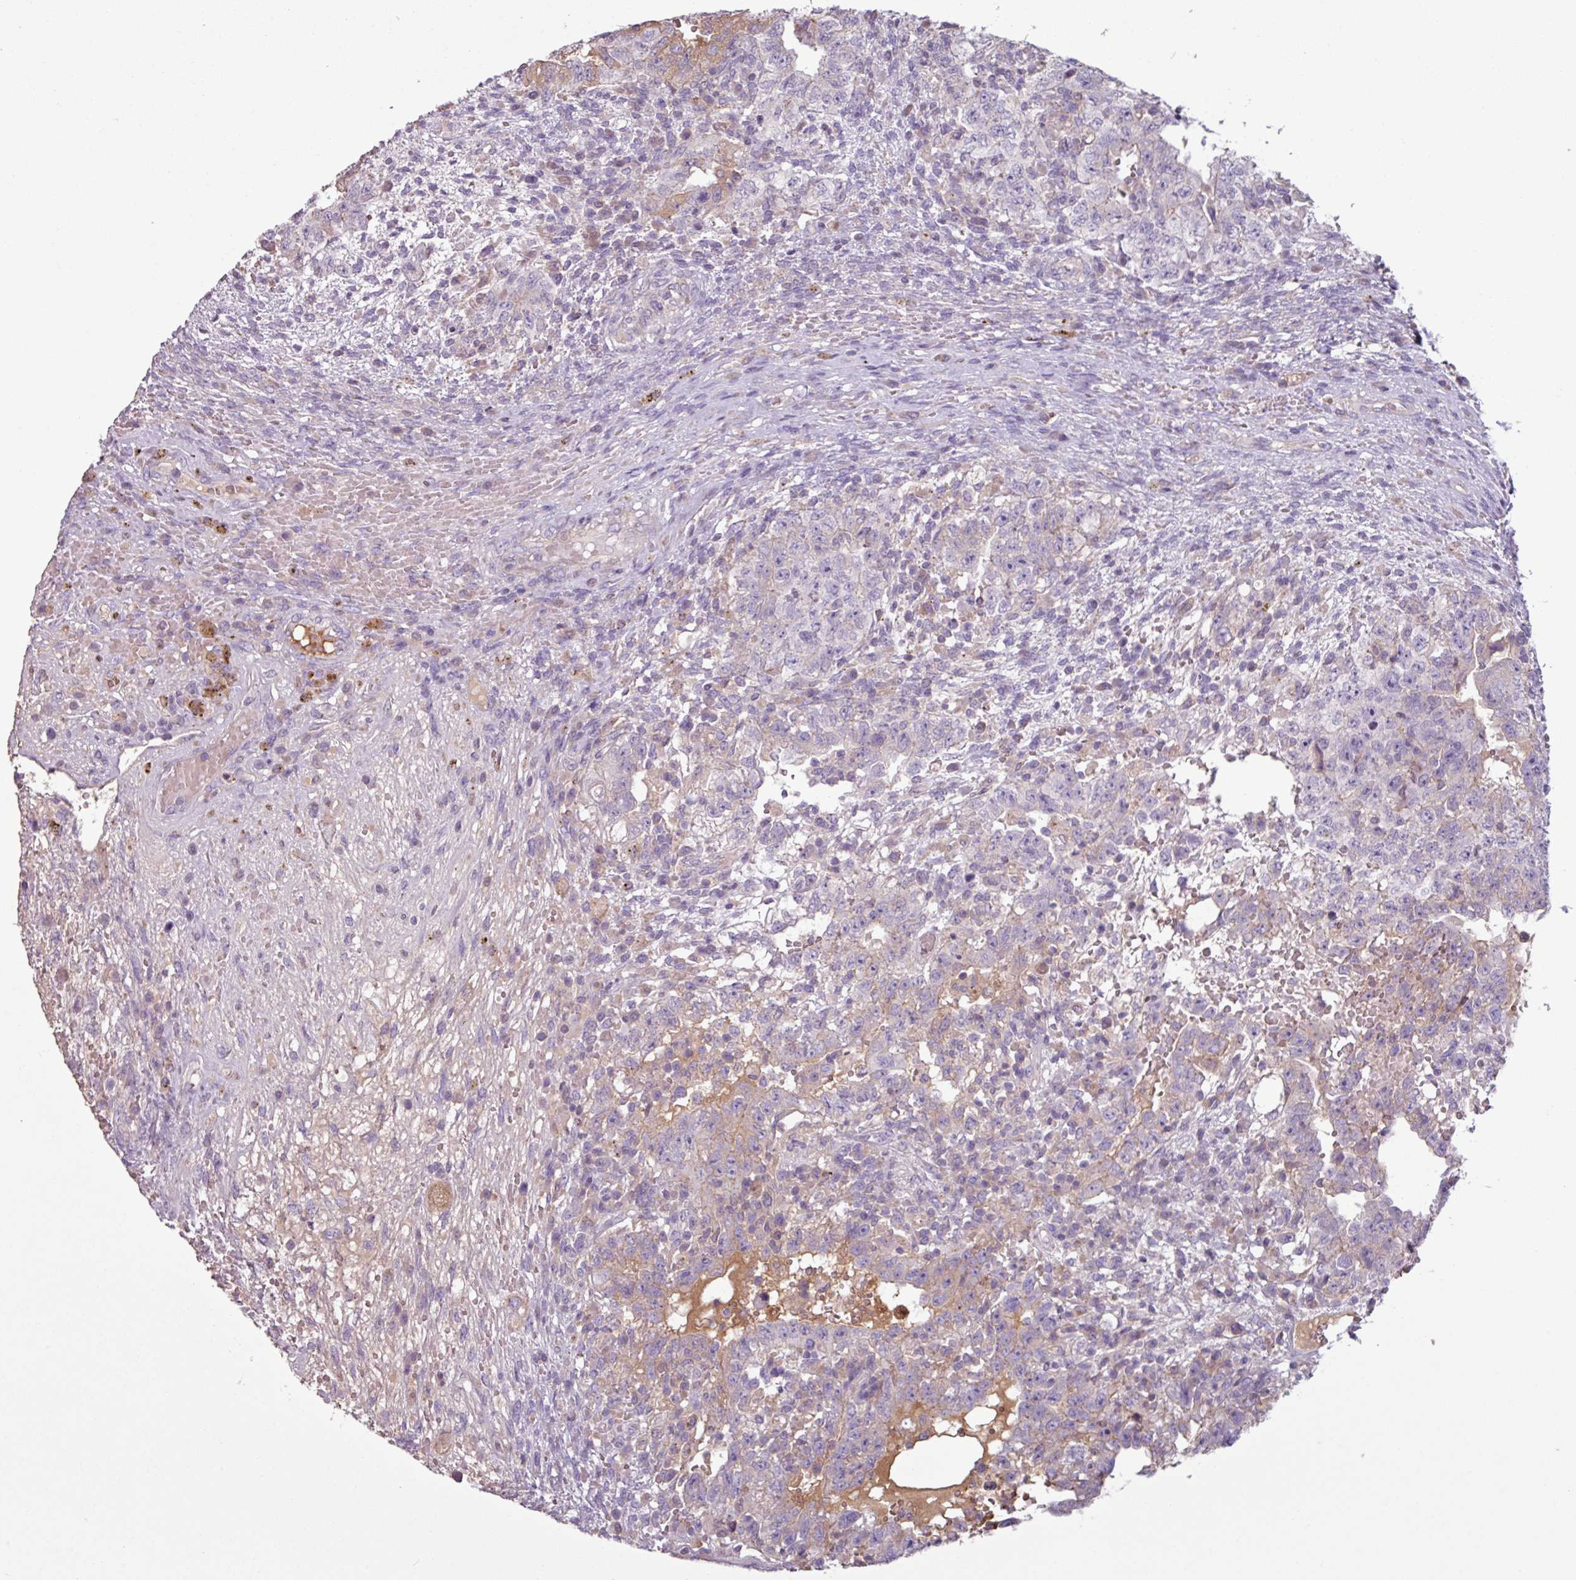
{"staining": {"intensity": "negative", "quantity": "none", "location": "none"}, "tissue": "testis cancer", "cell_type": "Tumor cells", "image_type": "cancer", "snomed": [{"axis": "morphology", "description": "Carcinoma, Embryonal, NOS"}, {"axis": "topography", "description": "Testis"}], "caption": "High power microscopy micrograph of an IHC micrograph of embryonal carcinoma (testis), revealing no significant positivity in tumor cells. Nuclei are stained in blue.", "gene": "C4B", "patient": {"sex": "male", "age": 26}}